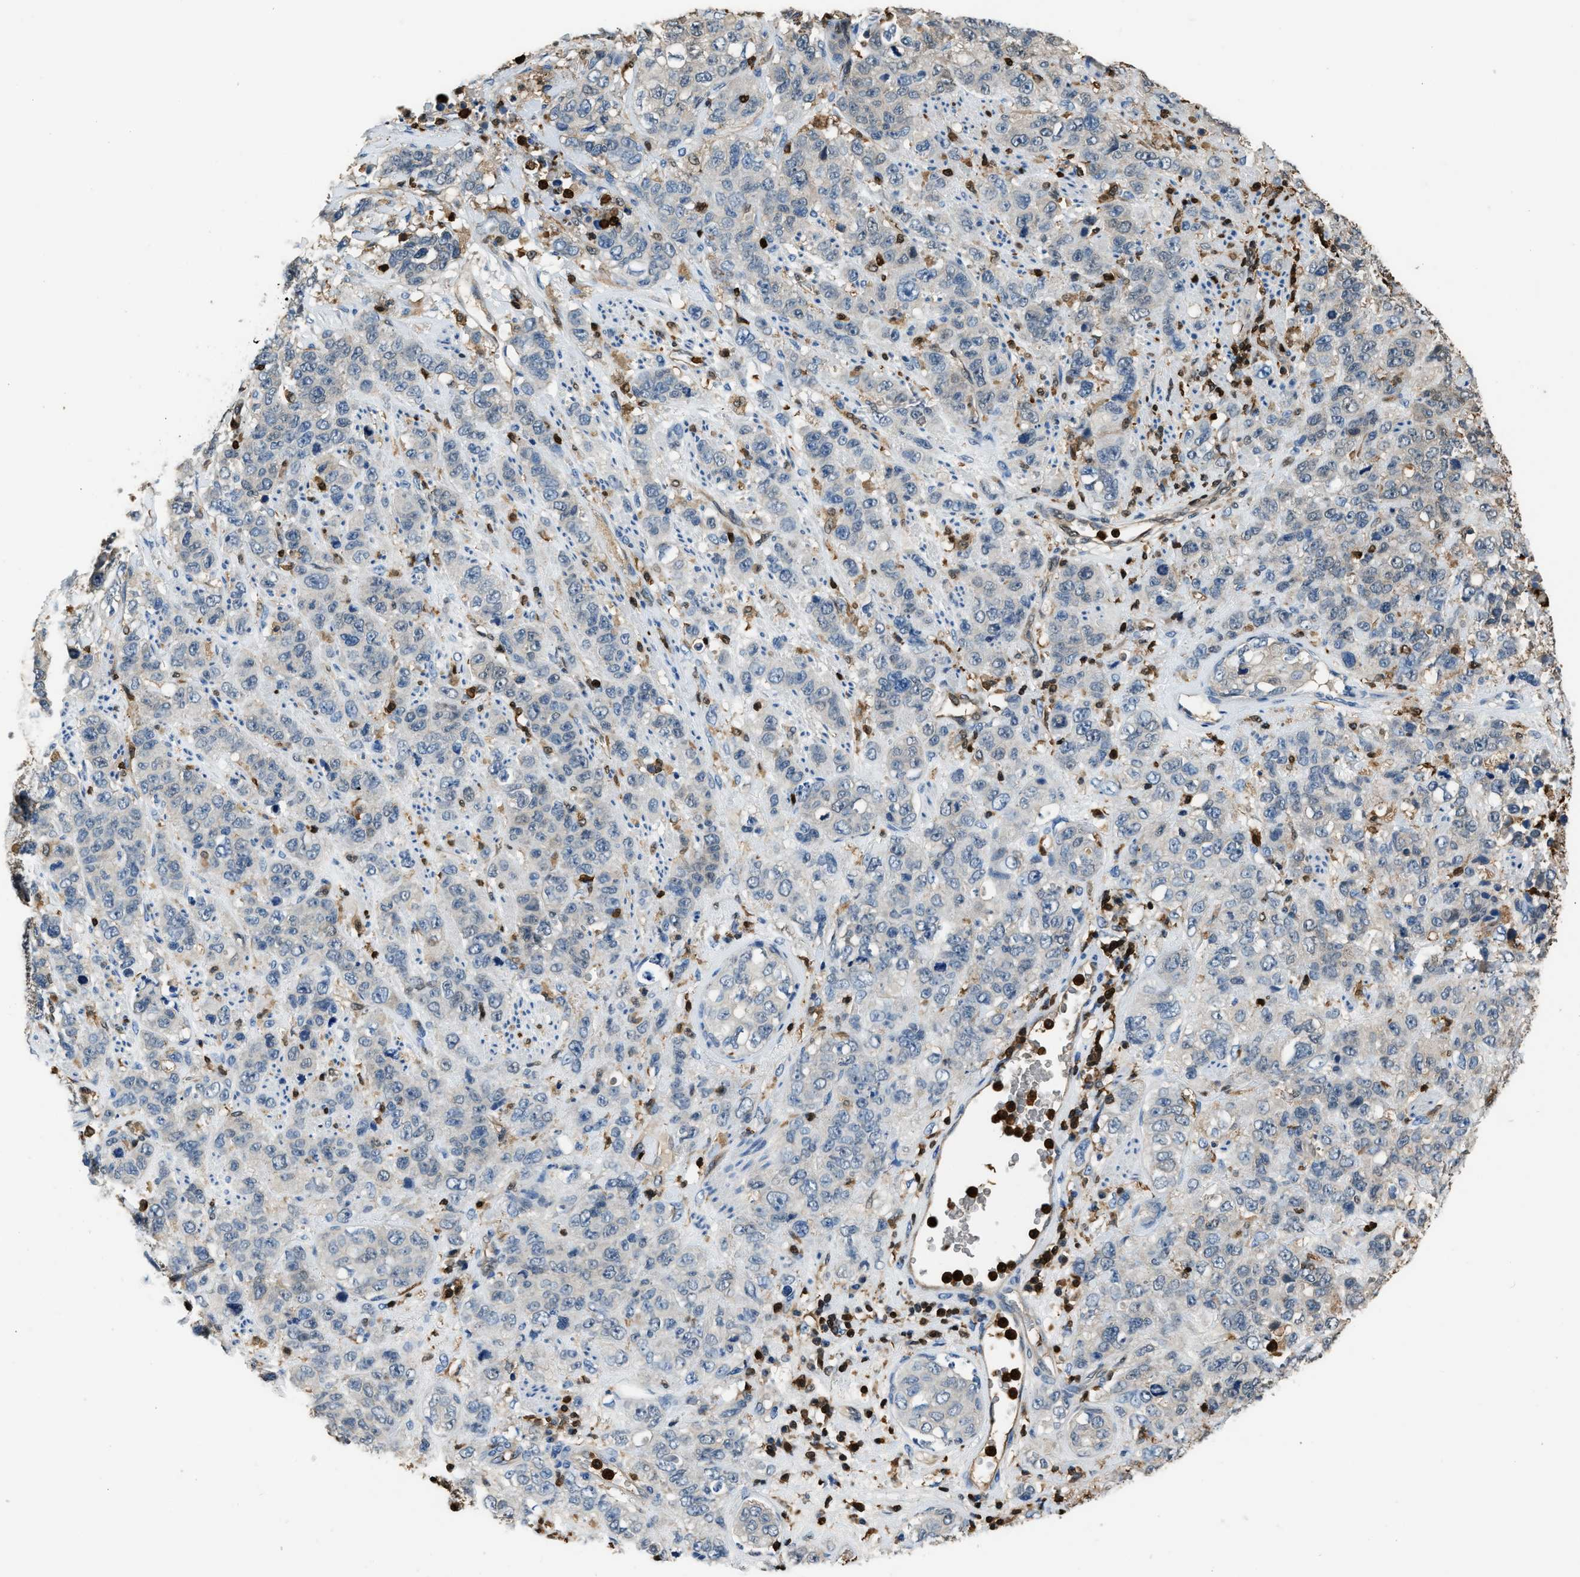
{"staining": {"intensity": "negative", "quantity": "none", "location": "none"}, "tissue": "stomach cancer", "cell_type": "Tumor cells", "image_type": "cancer", "snomed": [{"axis": "morphology", "description": "Adenocarcinoma, NOS"}, {"axis": "topography", "description": "Stomach"}], "caption": "The immunohistochemistry micrograph has no significant positivity in tumor cells of adenocarcinoma (stomach) tissue.", "gene": "ARHGDIB", "patient": {"sex": "male", "age": 48}}